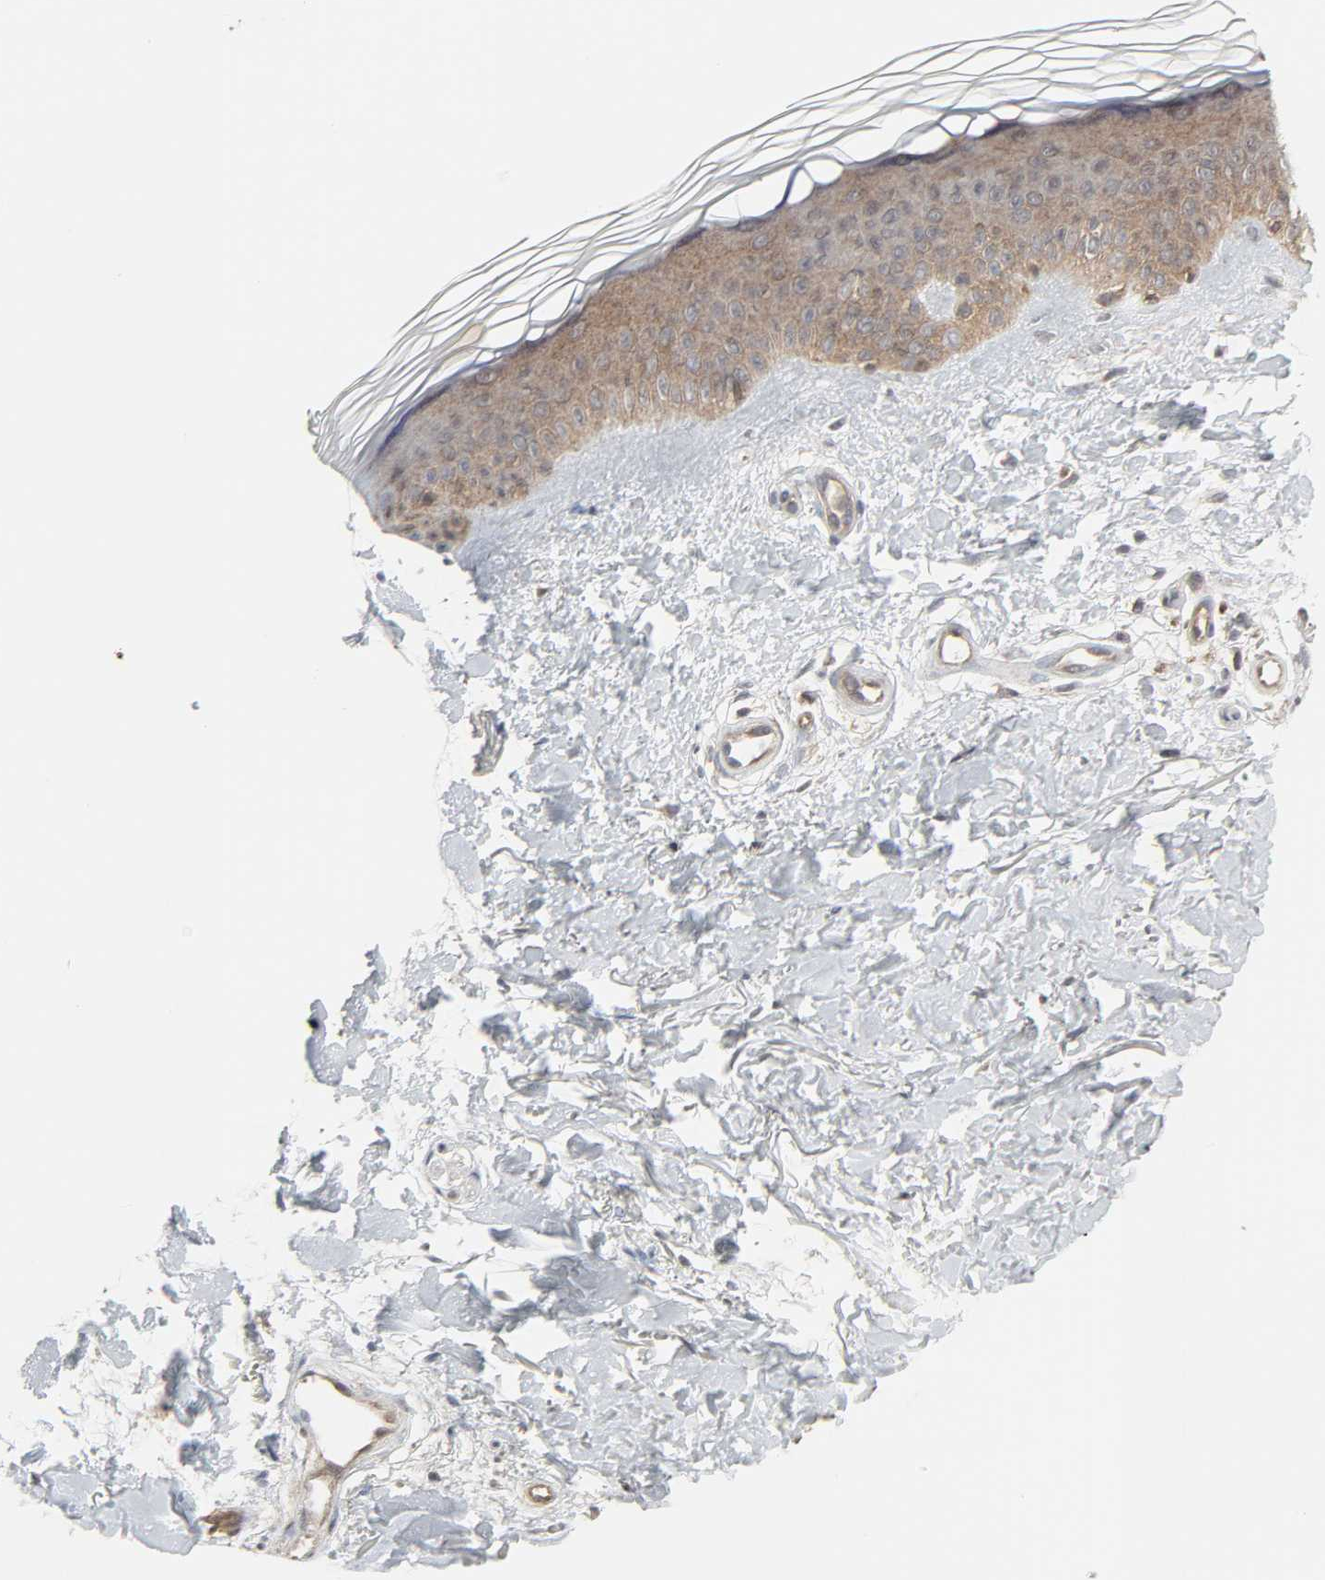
{"staining": {"intensity": "weak", "quantity": ">75%", "location": "cytoplasmic/membranous"}, "tissue": "skin", "cell_type": "Fibroblasts", "image_type": "normal", "snomed": [{"axis": "morphology", "description": "Normal tissue, NOS"}, {"axis": "topography", "description": "Skin"}], "caption": "High-magnification brightfield microscopy of unremarkable skin stained with DAB (3,3'-diaminobenzidine) (brown) and counterstained with hematoxylin (blue). fibroblasts exhibit weak cytoplasmic/membranous positivity is present in about>75% of cells. (Stains: DAB in brown, nuclei in blue, Microscopy: brightfield microscopy at high magnification).", "gene": "GSK3A", "patient": {"sex": "female", "age": 19}}